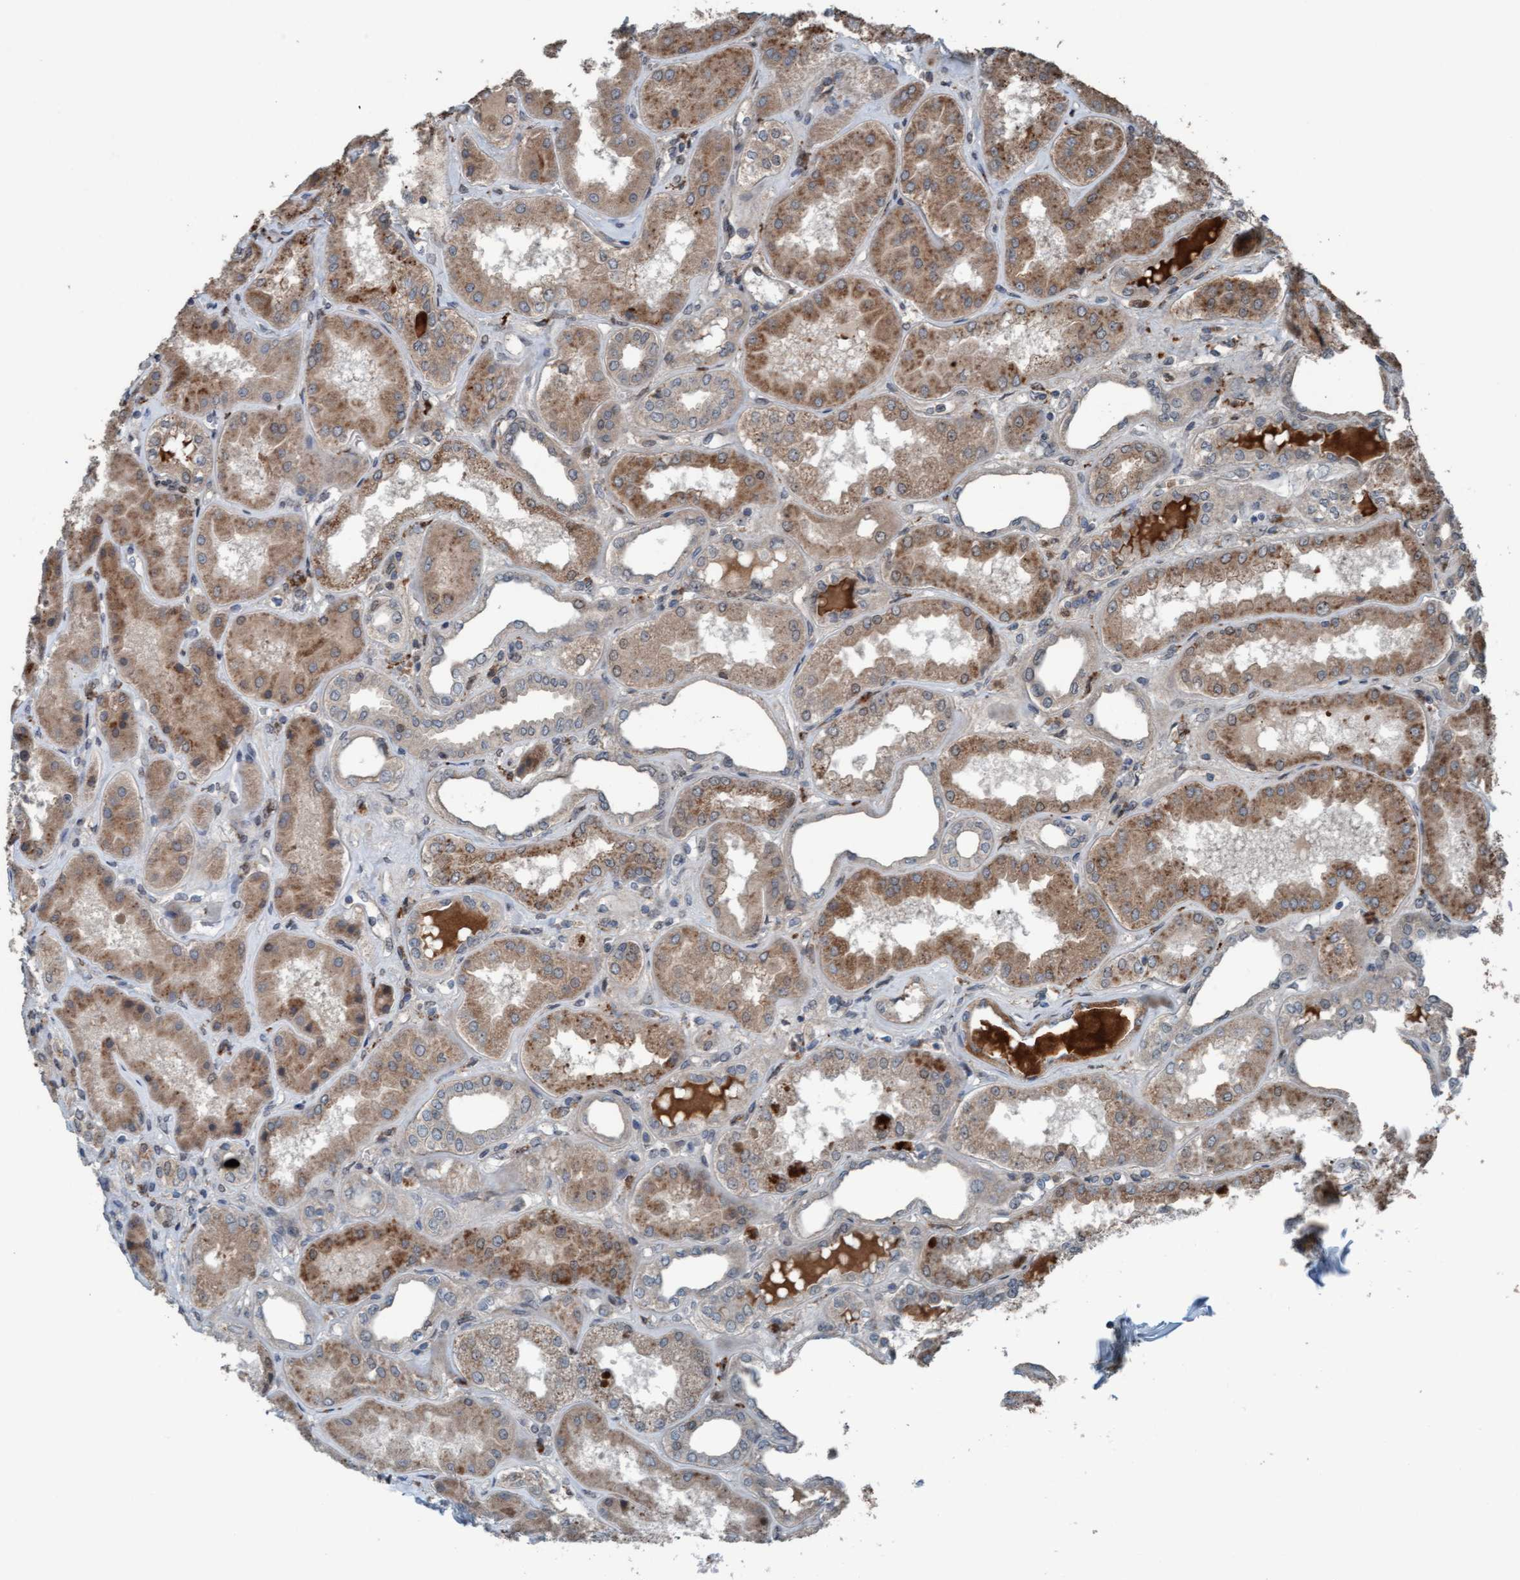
{"staining": {"intensity": "weak", "quantity": "25%-75%", "location": "cytoplasmic/membranous"}, "tissue": "kidney", "cell_type": "Cells in glomeruli", "image_type": "normal", "snomed": [{"axis": "morphology", "description": "Normal tissue, NOS"}, {"axis": "topography", "description": "Kidney"}], "caption": "Weak cytoplasmic/membranous staining is identified in about 25%-75% of cells in glomeruli in benign kidney. (DAB (3,3'-diaminobenzidine) IHC with brightfield microscopy, high magnification).", "gene": "PLXNB2", "patient": {"sex": "female", "age": 56}}